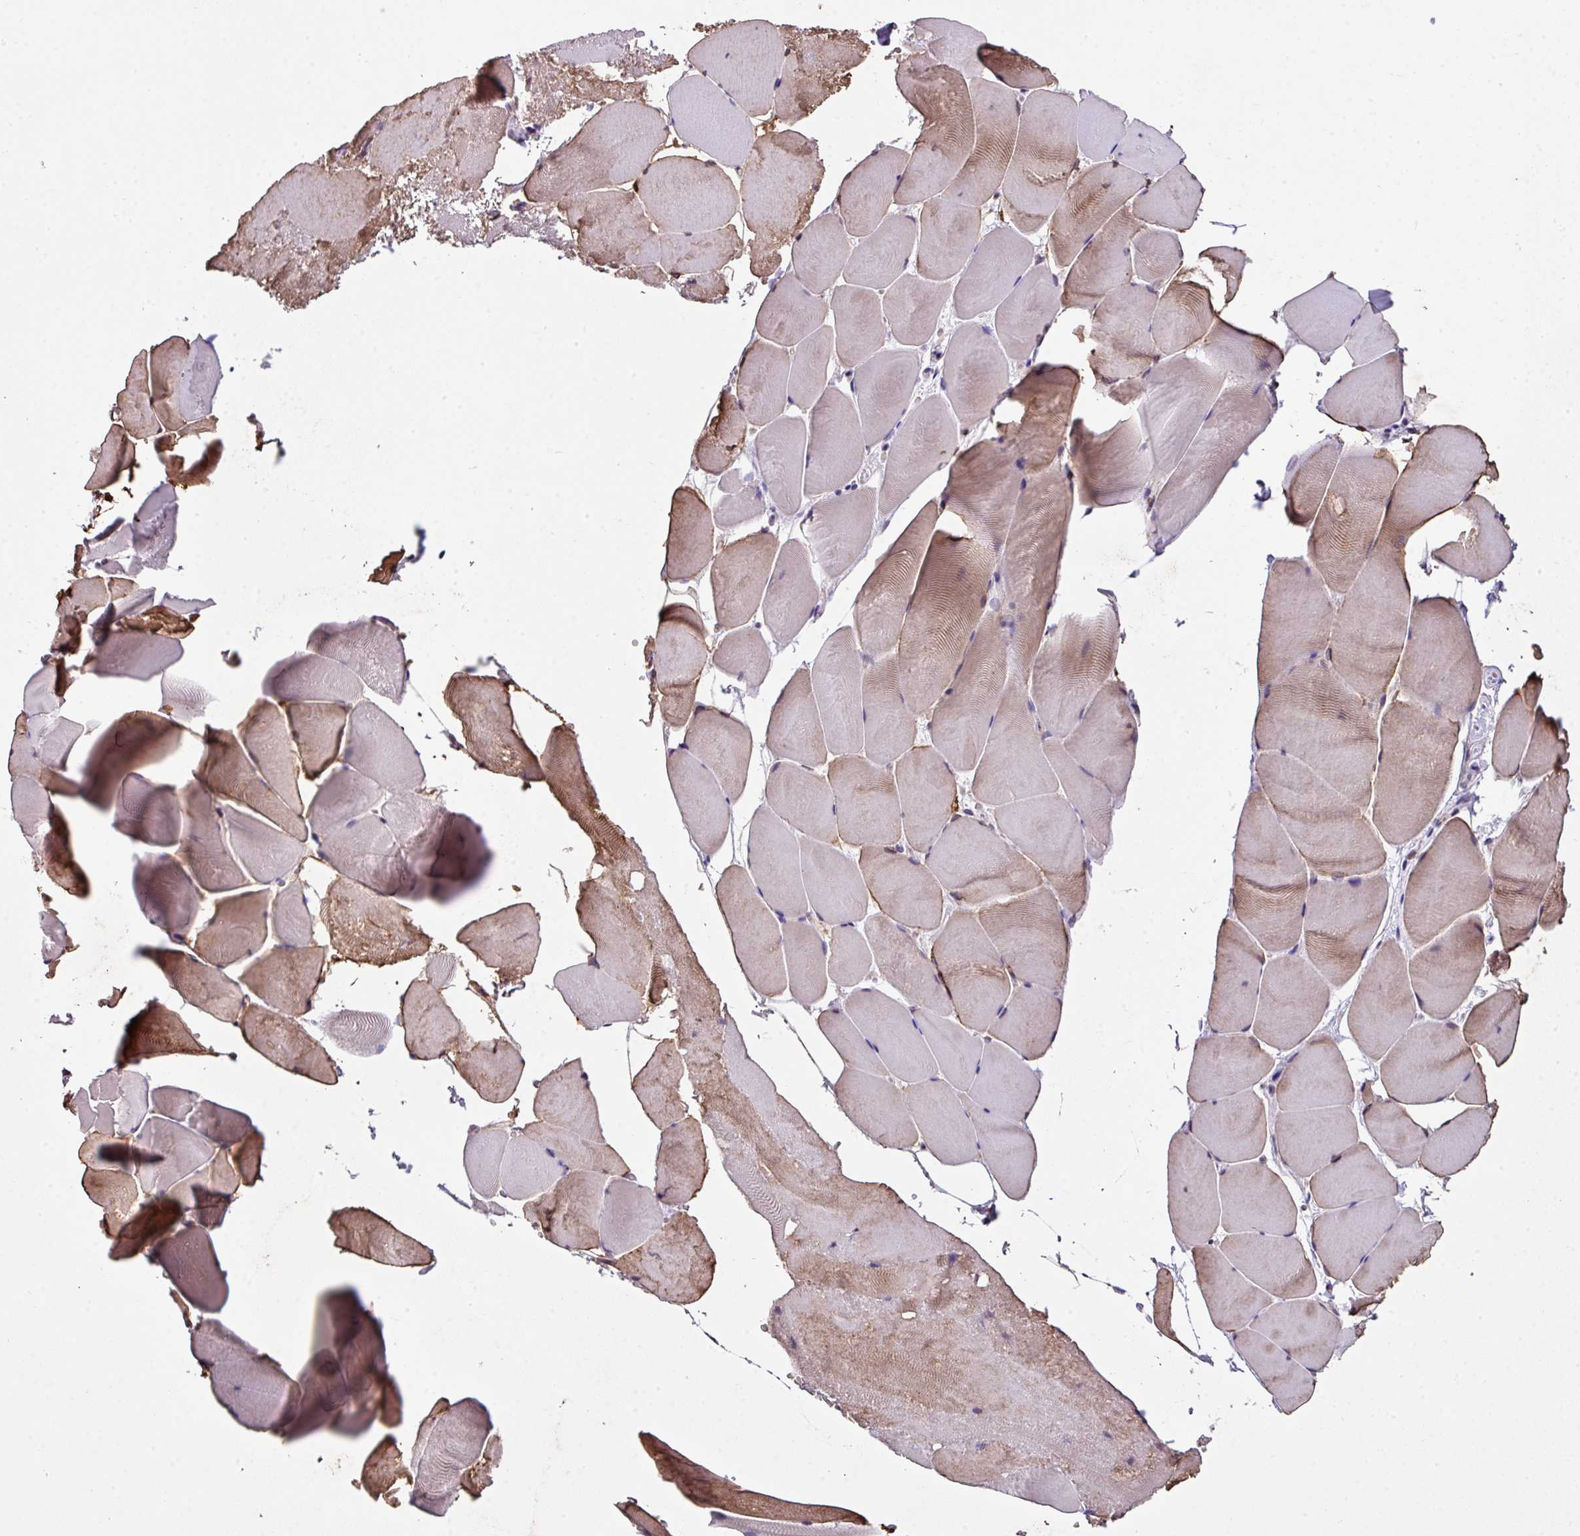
{"staining": {"intensity": "moderate", "quantity": "25%-75%", "location": "cytoplasmic/membranous,nuclear"}, "tissue": "skeletal muscle", "cell_type": "Myocytes", "image_type": "normal", "snomed": [{"axis": "morphology", "description": "Normal tissue, NOS"}, {"axis": "topography", "description": "Skeletal muscle"}], "caption": "An immunohistochemistry (IHC) histopathology image of unremarkable tissue is shown. Protein staining in brown highlights moderate cytoplasmic/membranous,nuclear positivity in skeletal muscle within myocytes.", "gene": "ZFP3", "patient": {"sex": "female", "age": 64}}